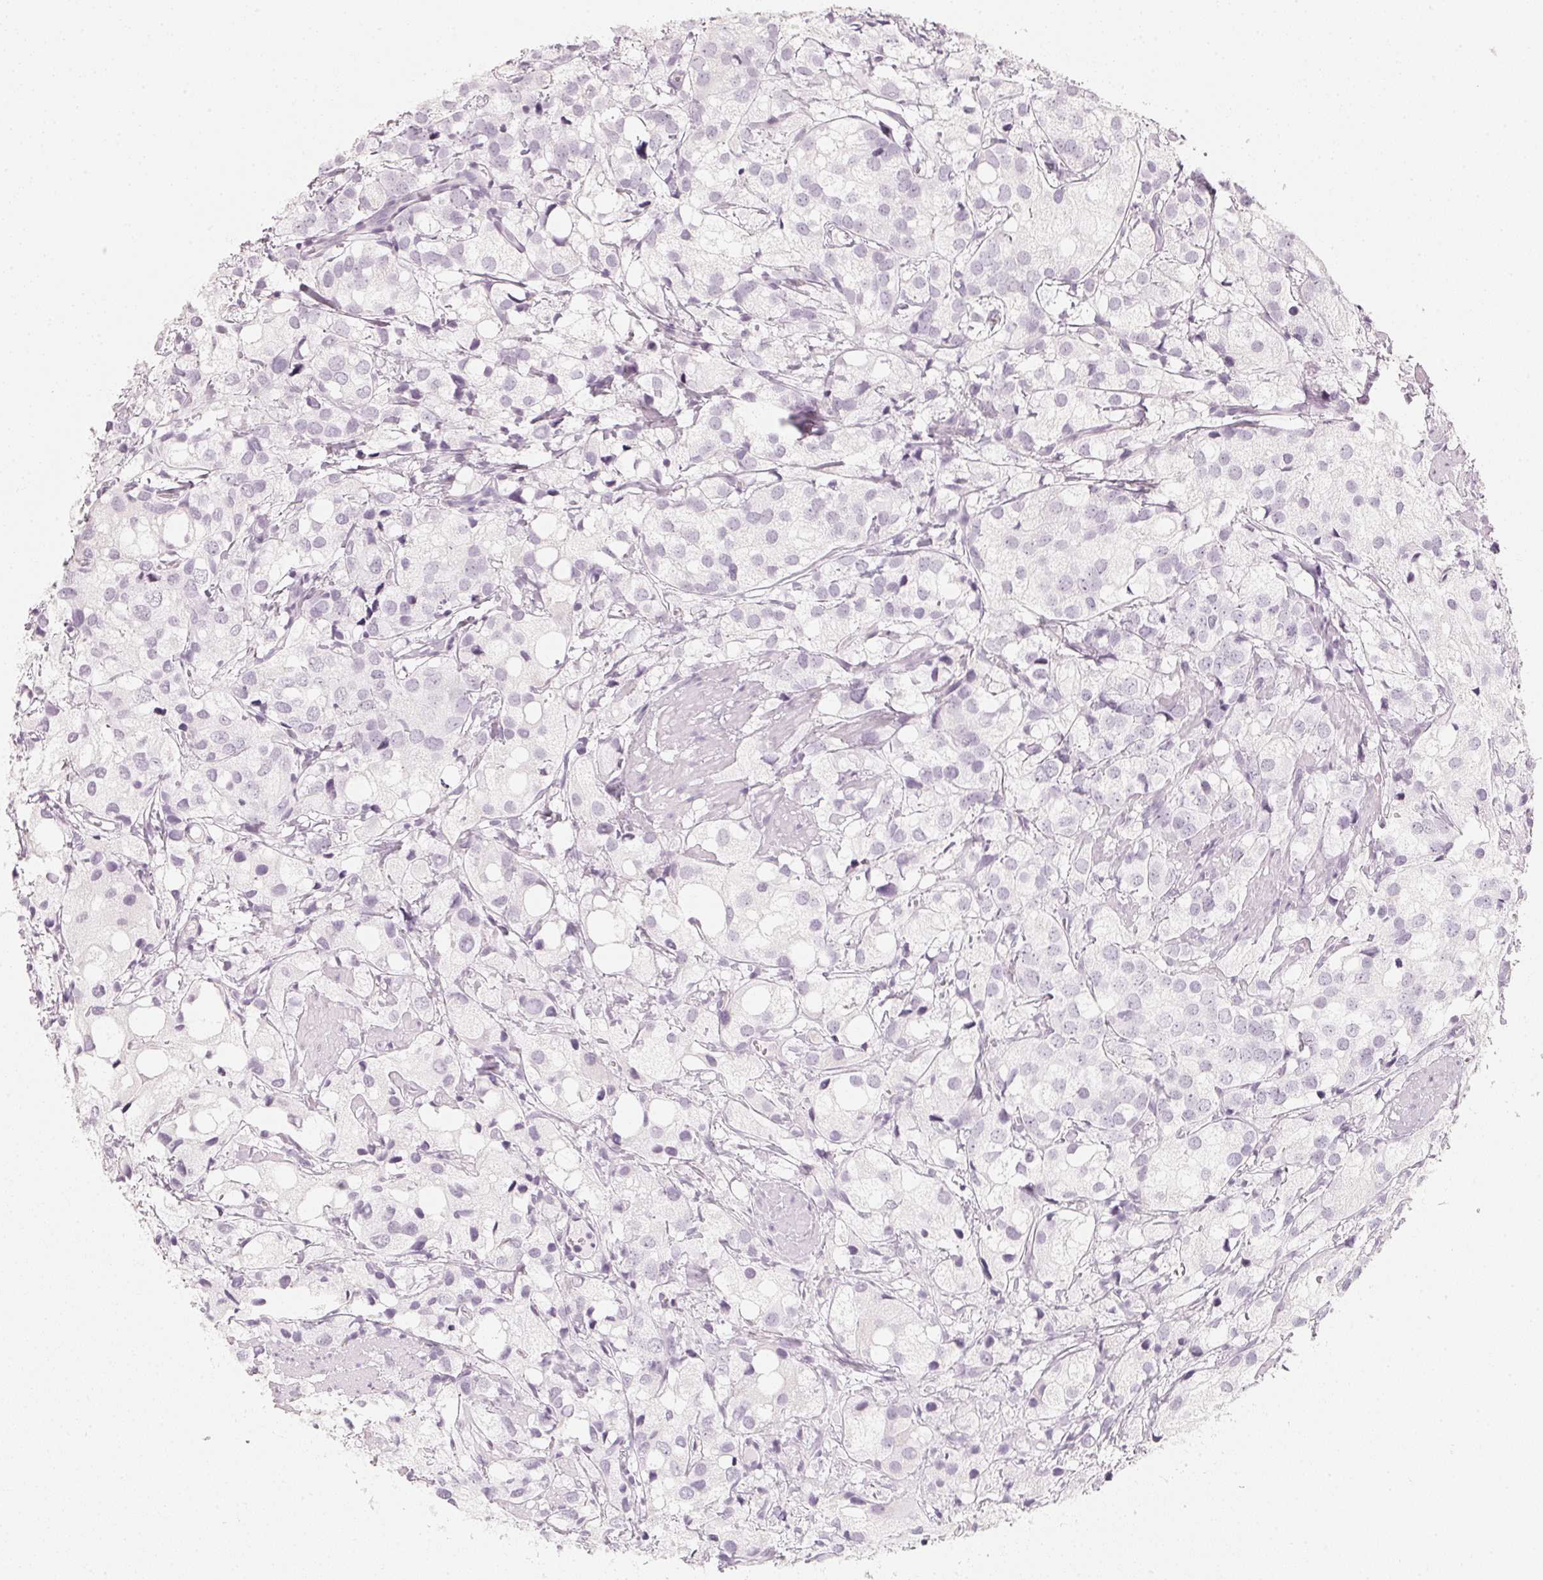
{"staining": {"intensity": "negative", "quantity": "none", "location": "none"}, "tissue": "prostate cancer", "cell_type": "Tumor cells", "image_type": "cancer", "snomed": [{"axis": "morphology", "description": "Adenocarcinoma, High grade"}, {"axis": "topography", "description": "Prostate"}], "caption": "Immunohistochemical staining of high-grade adenocarcinoma (prostate) exhibits no significant staining in tumor cells.", "gene": "SLC22A8", "patient": {"sex": "male", "age": 86}}